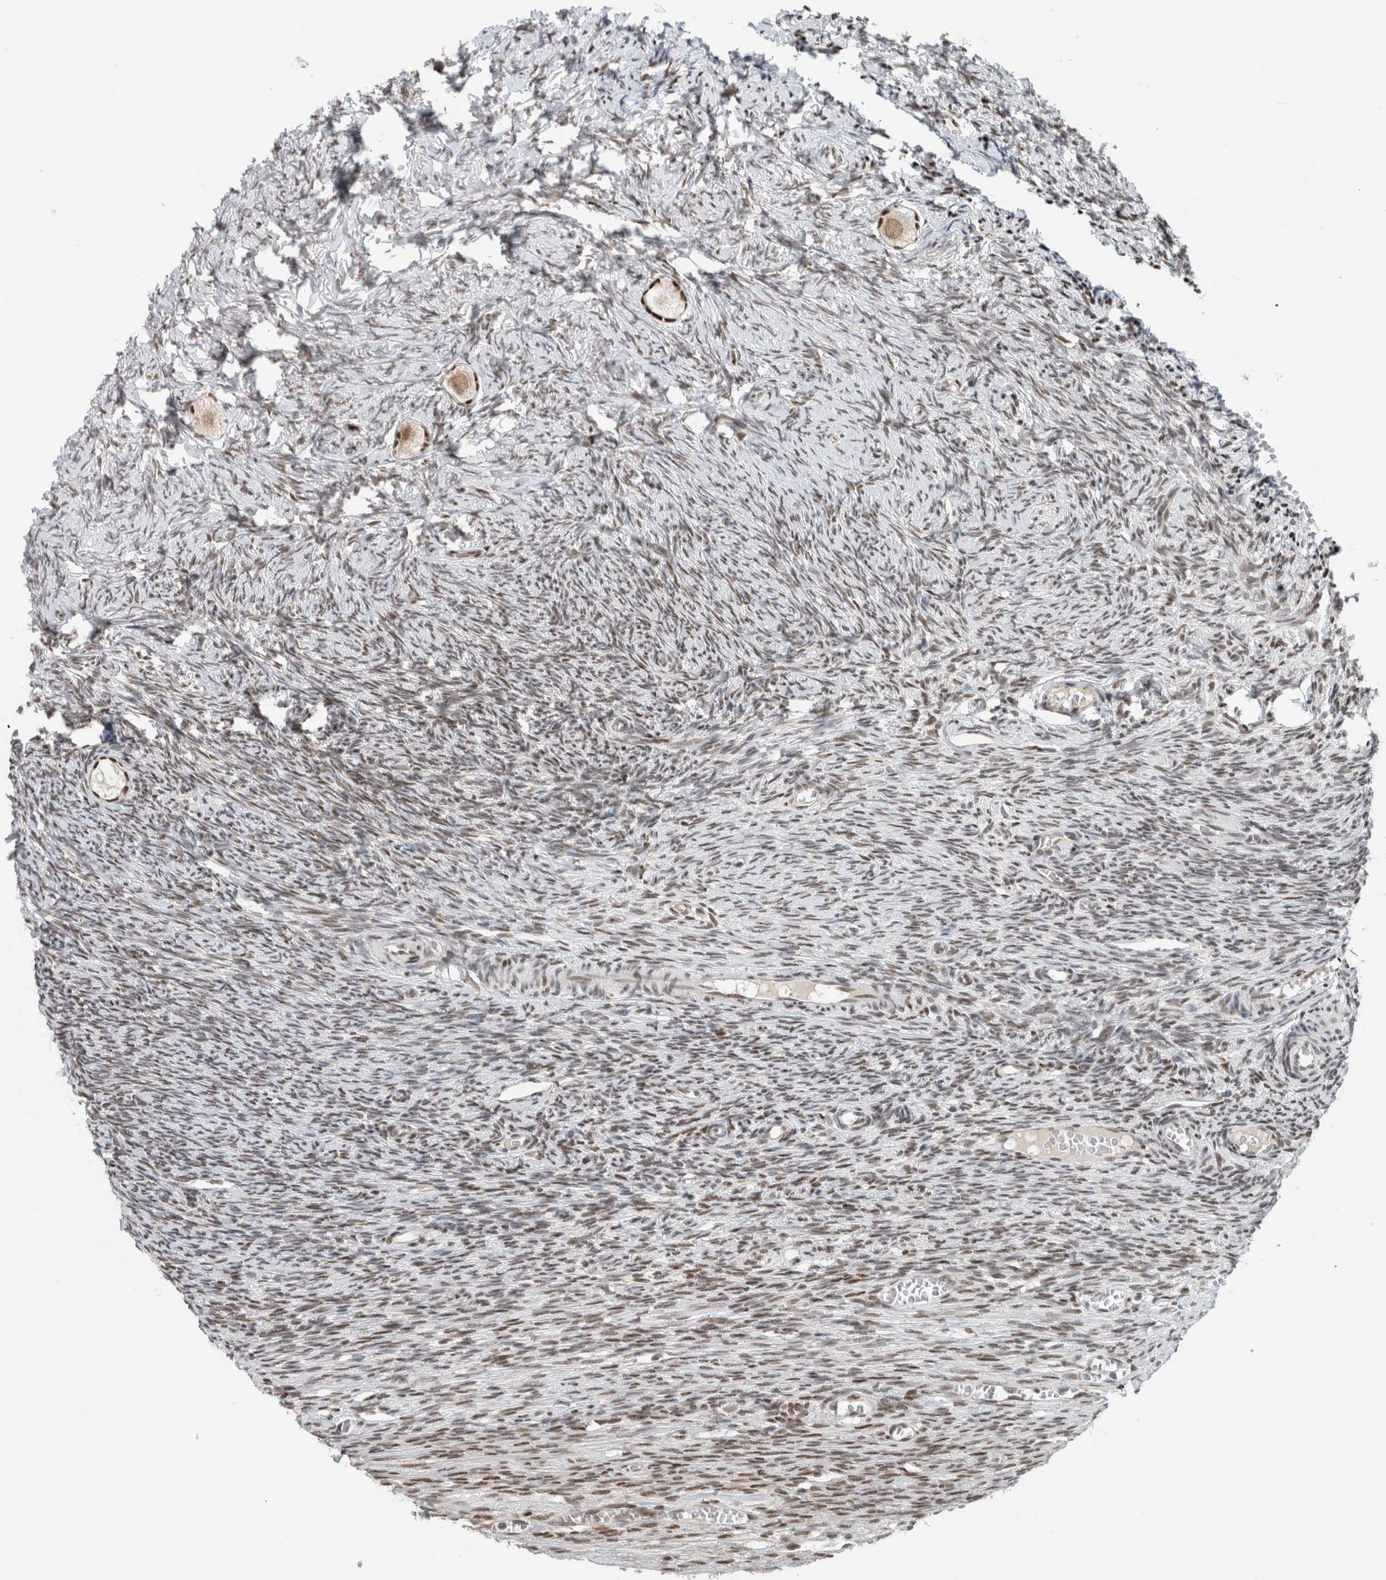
{"staining": {"intensity": "strong", "quantity": ">75%", "location": "nuclear"}, "tissue": "ovary", "cell_type": "Follicle cells", "image_type": "normal", "snomed": [{"axis": "morphology", "description": "Normal tissue, NOS"}, {"axis": "topography", "description": "Ovary"}], "caption": "The immunohistochemical stain labels strong nuclear expression in follicle cells of unremarkable ovary. (IHC, brightfield microscopy, high magnification).", "gene": "HNRNPR", "patient": {"sex": "female", "age": 27}}